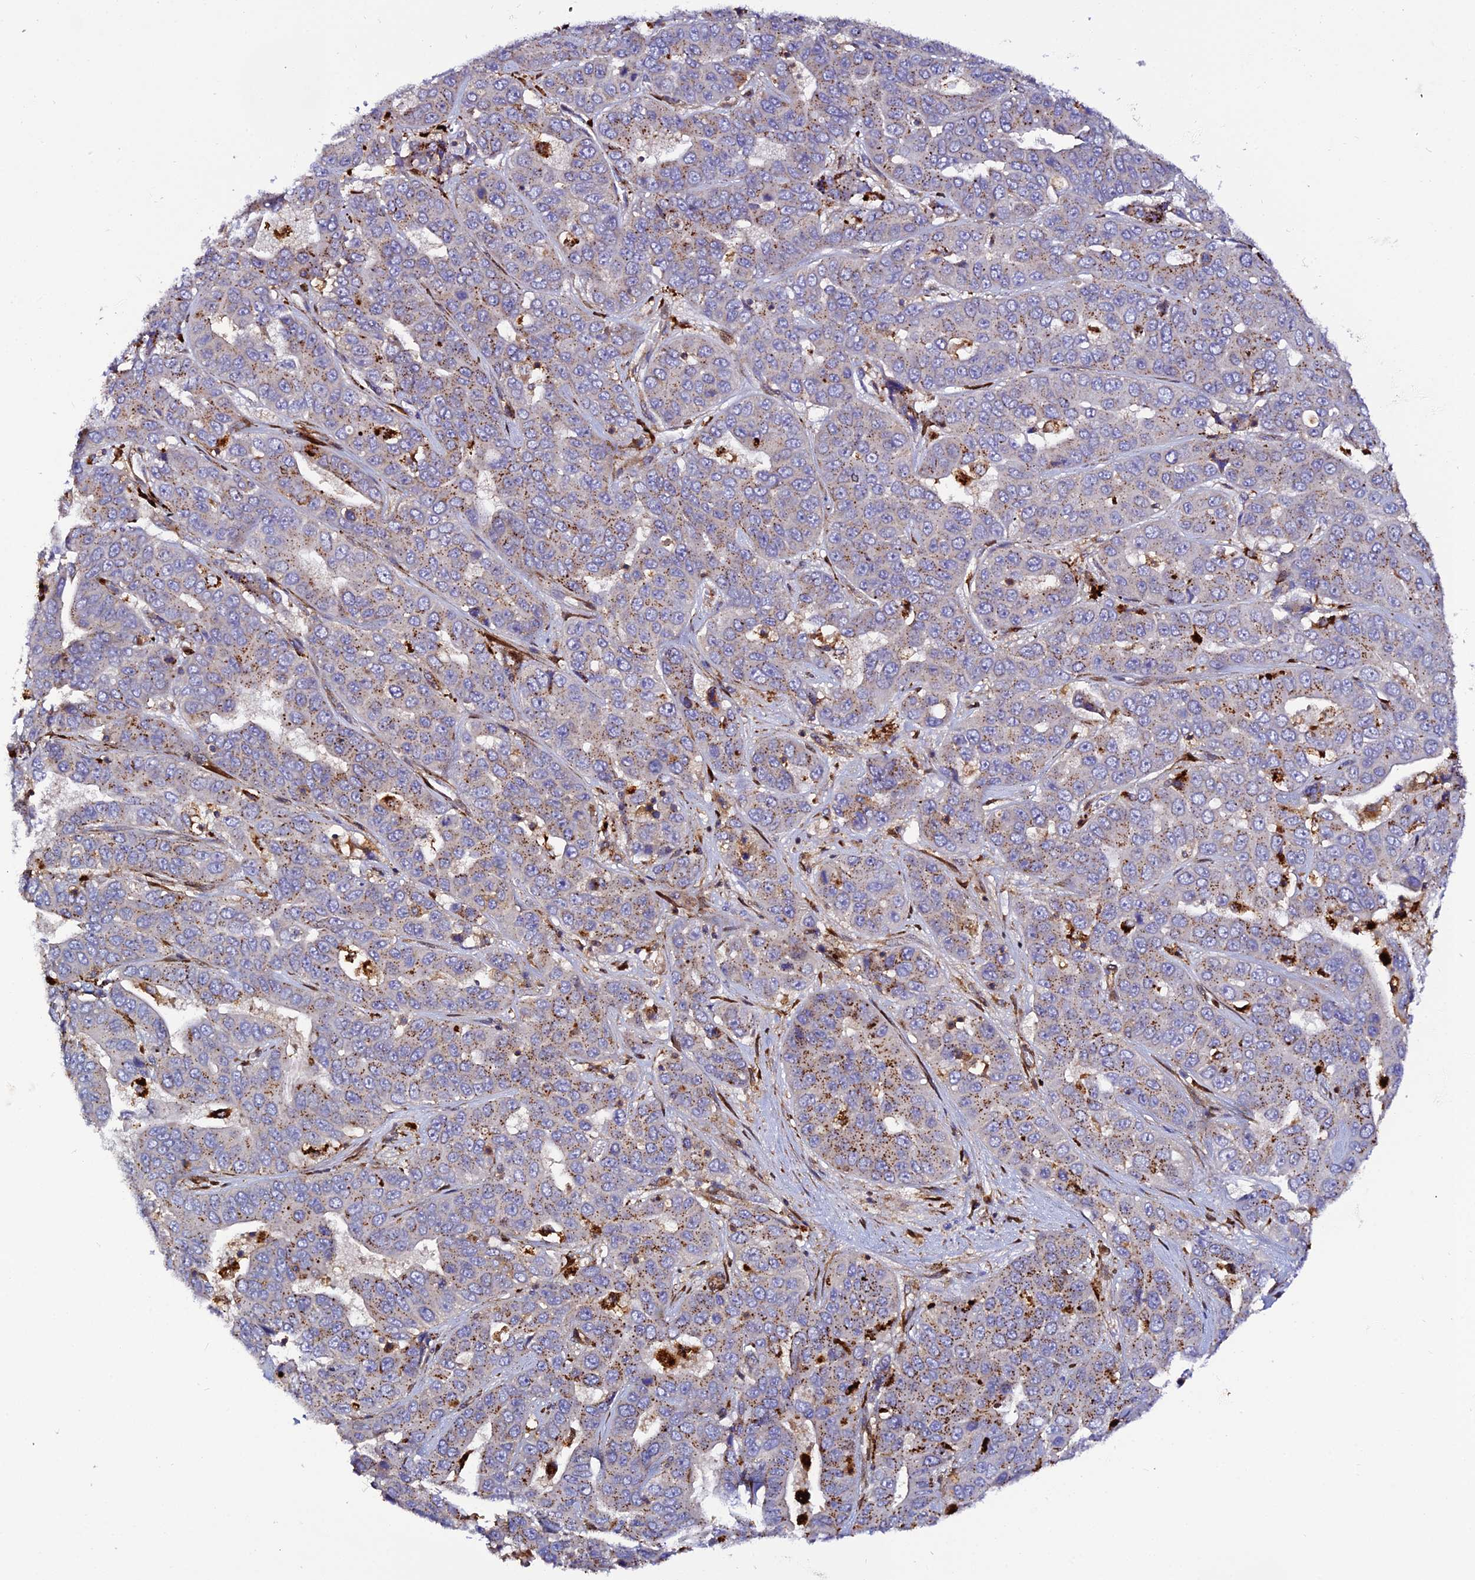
{"staining": {"intensity": "moderate", "quantity": "25%-75%", "location": "cytoplasmic/membranous"}, "tissue": "liver cancer", "cell_type": "Tumor cells", "image_type": "cancer", "snomed": [{"axis": "morphology", "description": "Cholangiocarcinoma"}, {"axis": "topography", "description": "Liver"}], "caption": "A photomicrograph of human liver cancer (cholangiocarcinoma) stained for a protein exhibits moderate cytoplasmic/membranous brown staining in tumor cells. The staining is performed using DAB brown chromogen to label protein expression. The nuclei are counter-stained blue using hematoxylin.", "gene": "TRPV2", "patient": {"sex": "female", "age": 52}}